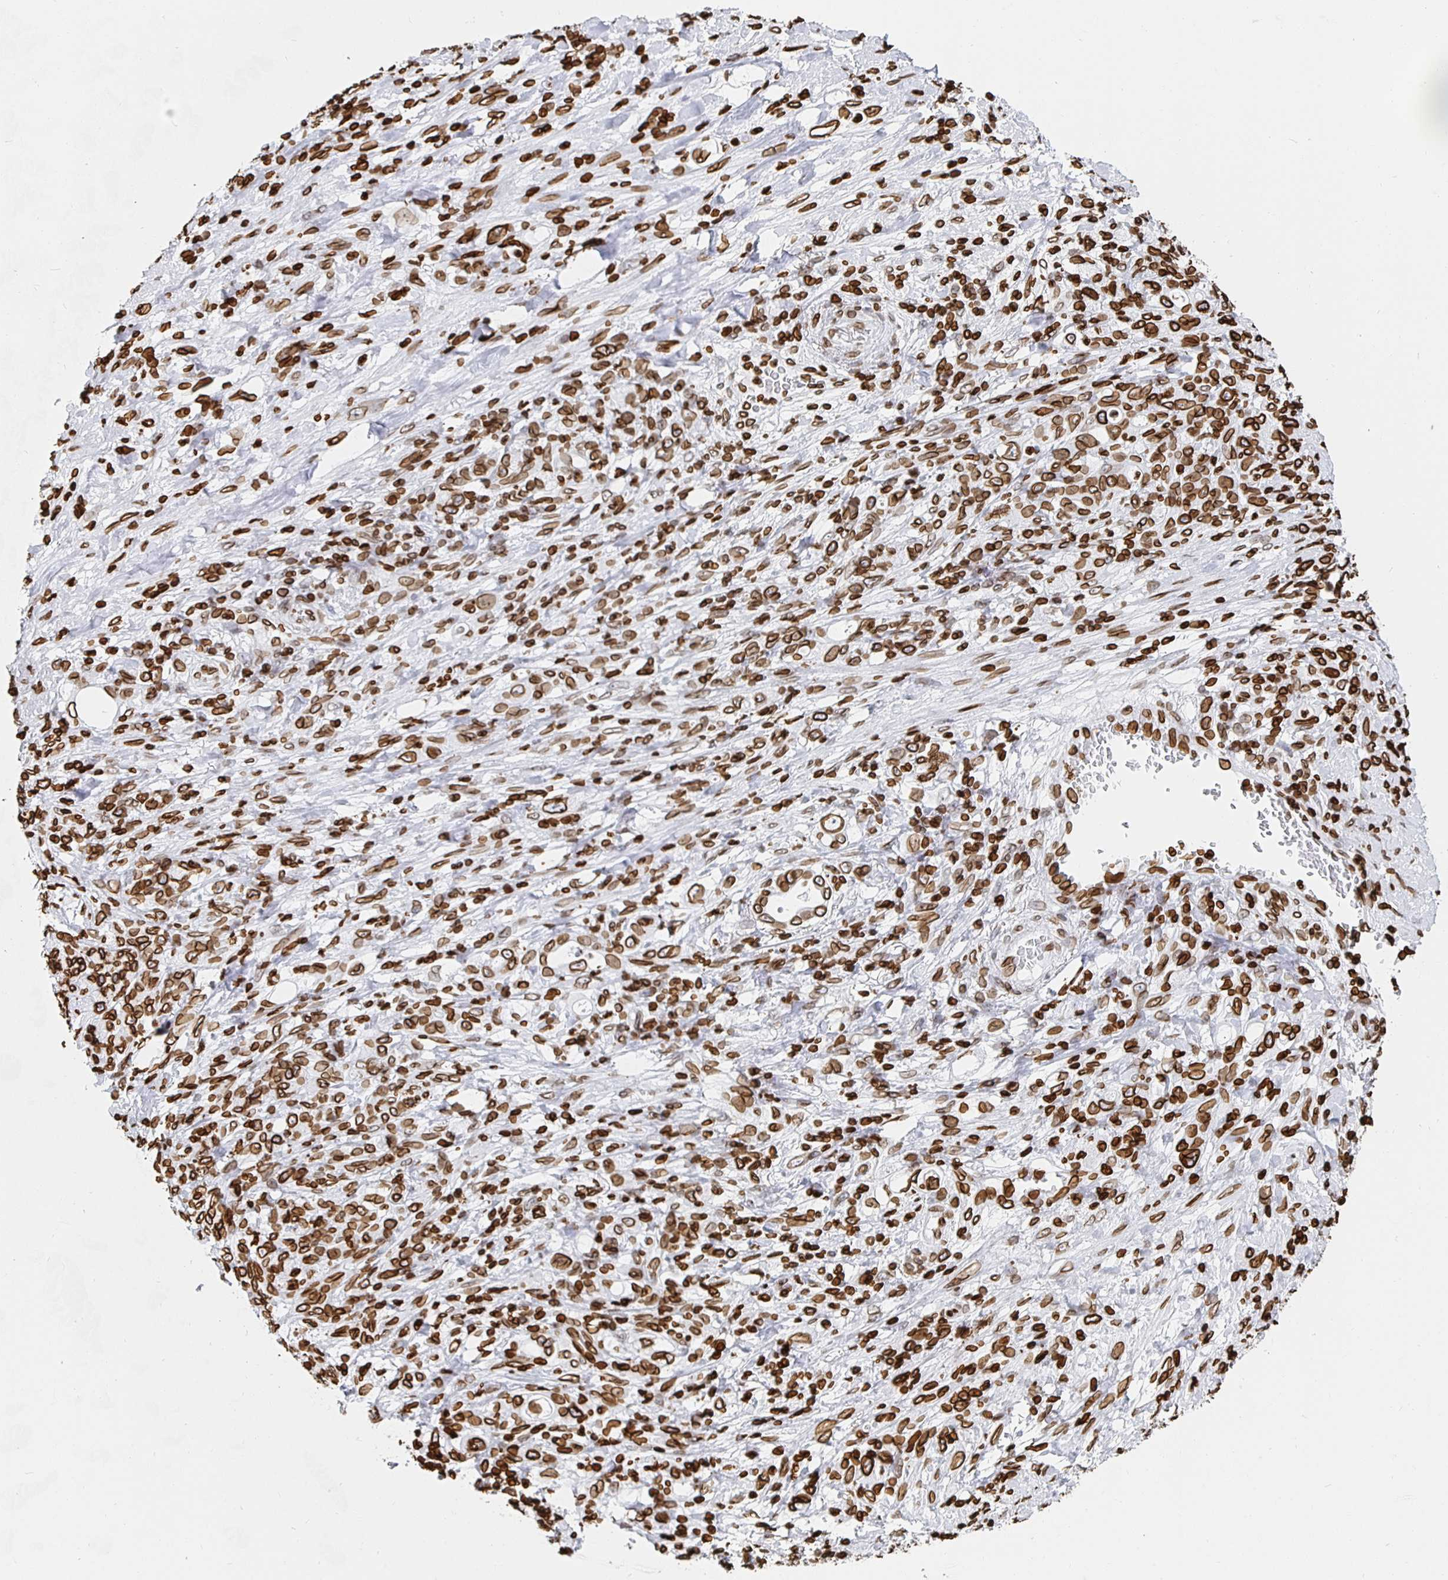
{"staining": {"intensity": "strong", "quantity": ">75%", "location": "cytoplasmic/membranous,nuclear"}, "tissue": "stomach cancer", "cell_type": "Tumor cells", "image_type": "cancer", "snomed": [{"axis": "morphology", "description": "Adenocarcinoma, NOS"}, {"axis": "topography", "description": "Stomach"}], "caption": "Stomach cancer stained with DAB (3,3'-diaminobenzidine) immunohistochemistry displays high levels of strong cytoplasmic/membranous and nuclear expression in approximately >75% of tumor cells.", "gene": "LMNB1", "patient": {"sex": "female", "age": 79}}